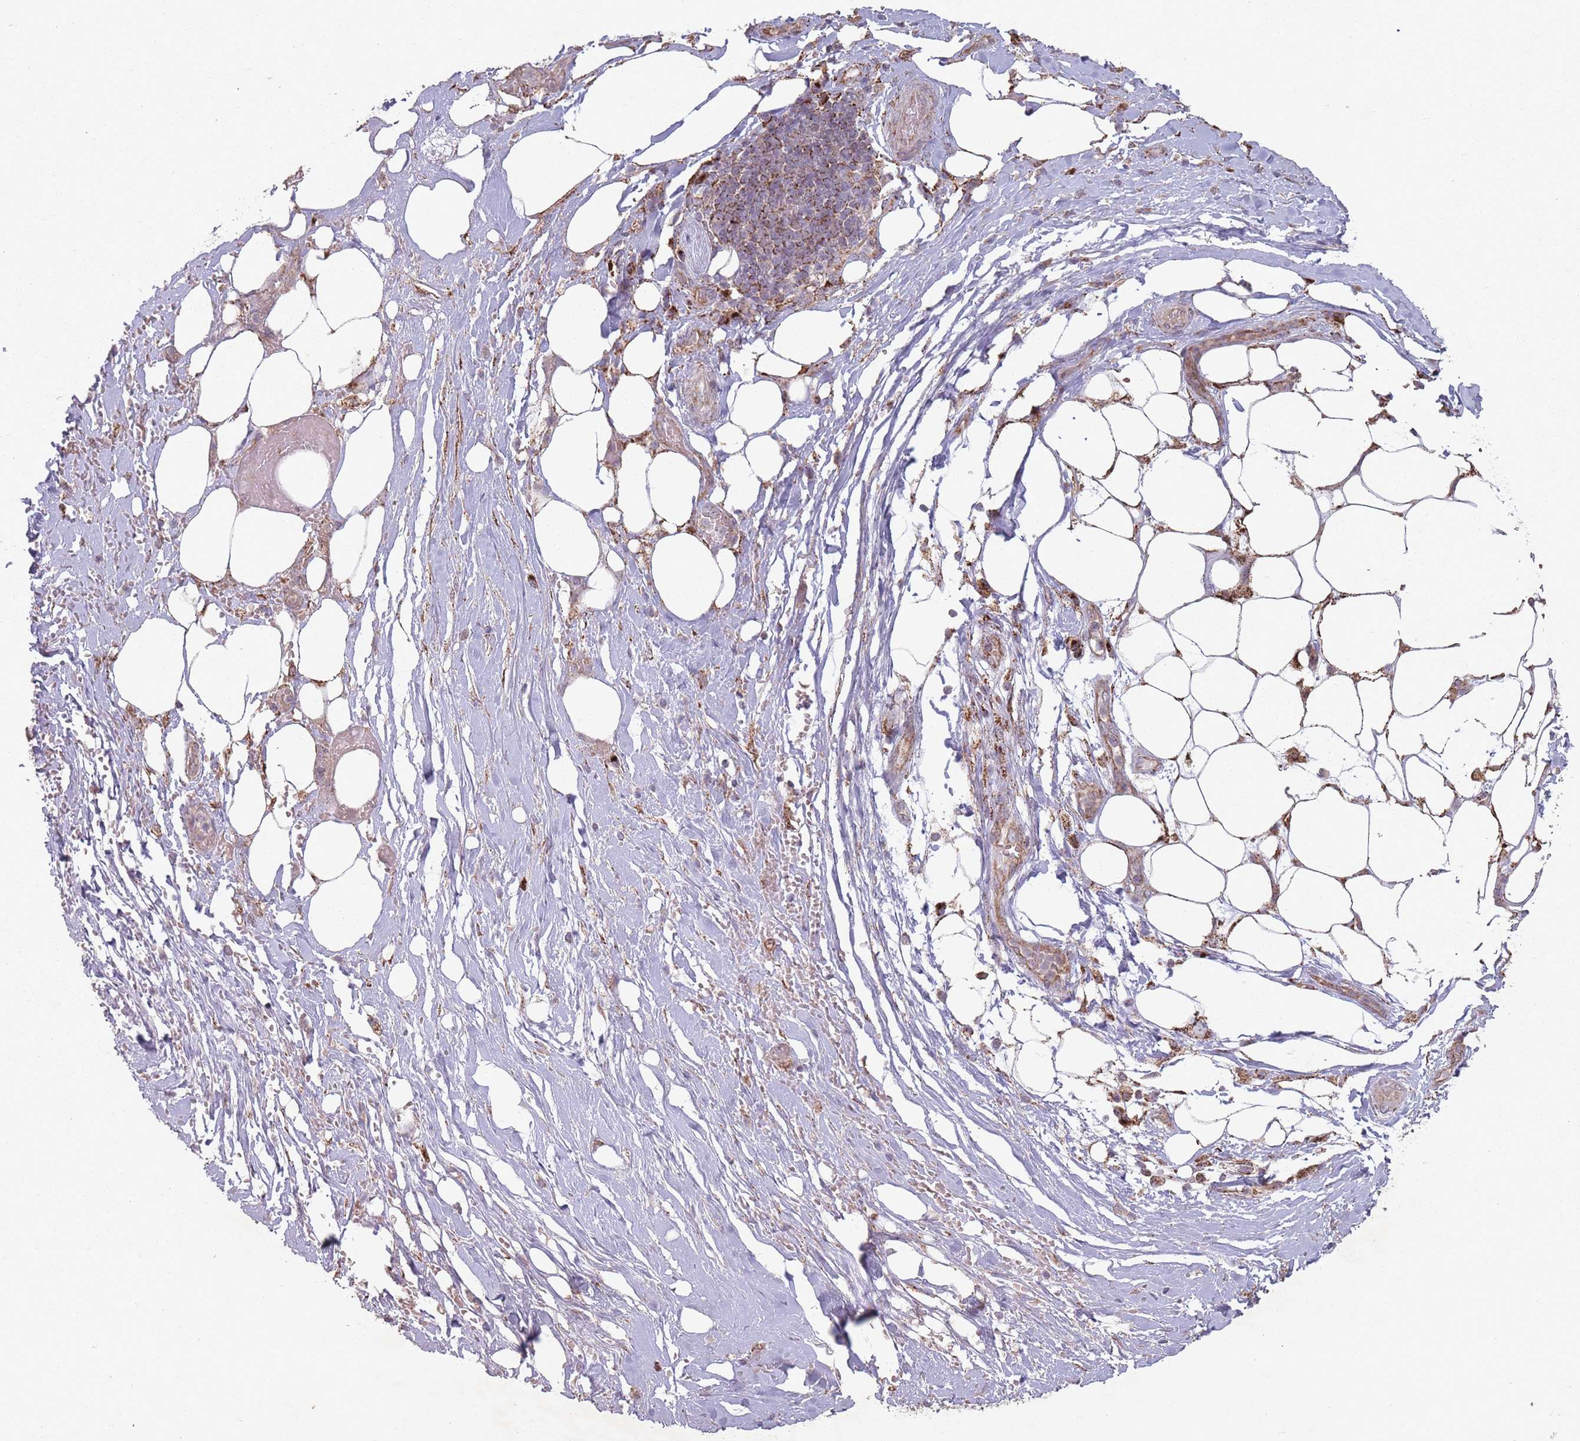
{"staining": {"intensity": "moderate", "quantity": ">75%", "location": "cytoplasmic/membranous"}, "tissue": "pancreatic cancer", "cell_type": "Tumor cells", "image_type": "cancer", "snomed": [{"axis": "morphology", "description": "Adenocarcinoma, NOS"}, {"axis": "topography", "description": "Pancreas"}], "caption": "Protein expression by immunohistochemistry reveals moderate cytoplasmic/membranous expression in about >75% of tumor cells in adenocarcinoma (pancreatic).", "gene": "OR10Q1", "patient": {"sex": "male", "age": 44}}